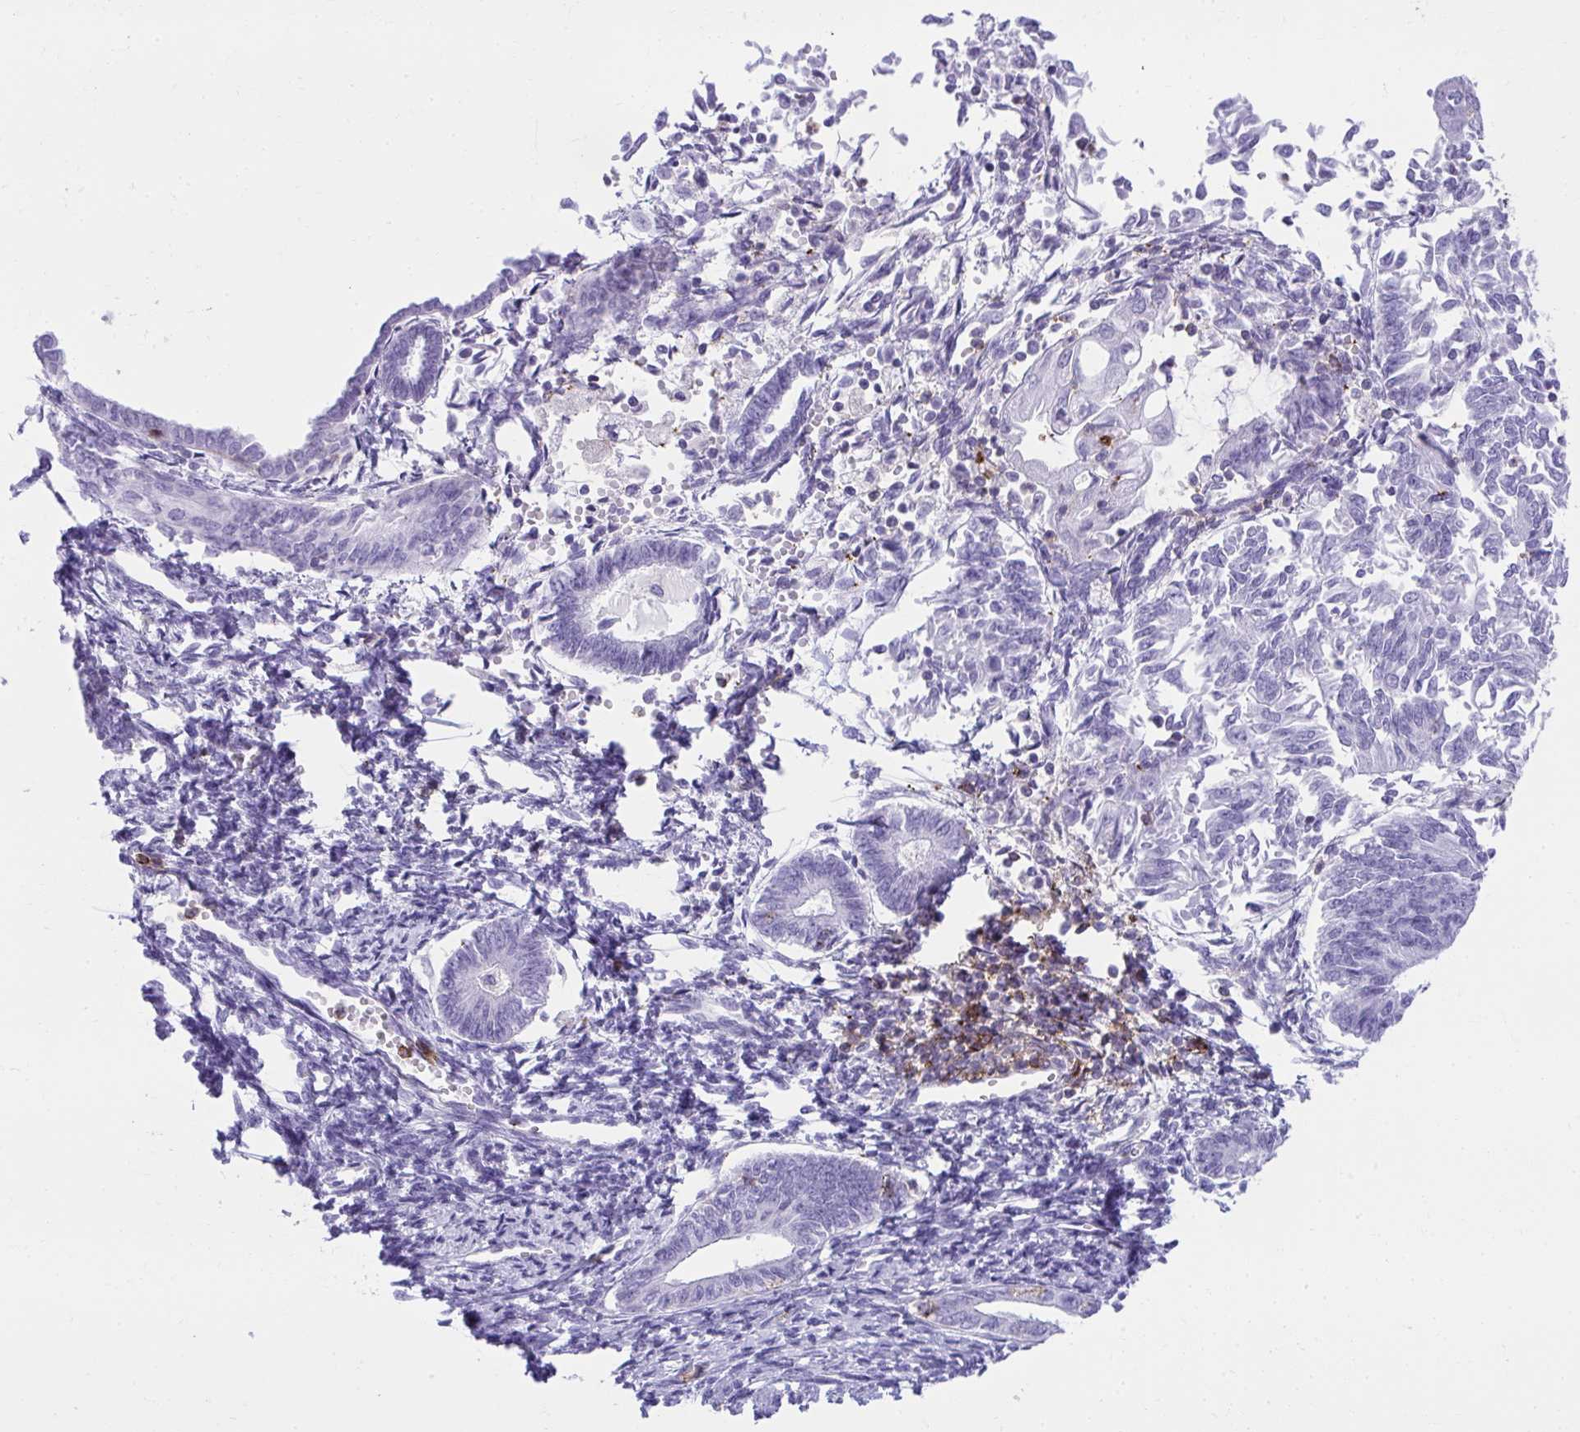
{"staining": {"intensity": "negative", "quantity": "none", "location": "none"}, "tissue": "endometrial cancer", "cell_type": "Tumor cells", "image_type": "cancer", "snomed": [{"axis": "morphology", "description": "Adenocarcinoma, NOS"}, {"axis": "topography", "description": "Endometrium"}], "caption": "Adenocarcinoma (endometrial) was stained to show a protein in brown. There is no significant expression in tumor cells.", "gene": "SPN", "patient": {"sex": "female", "age": 65}}